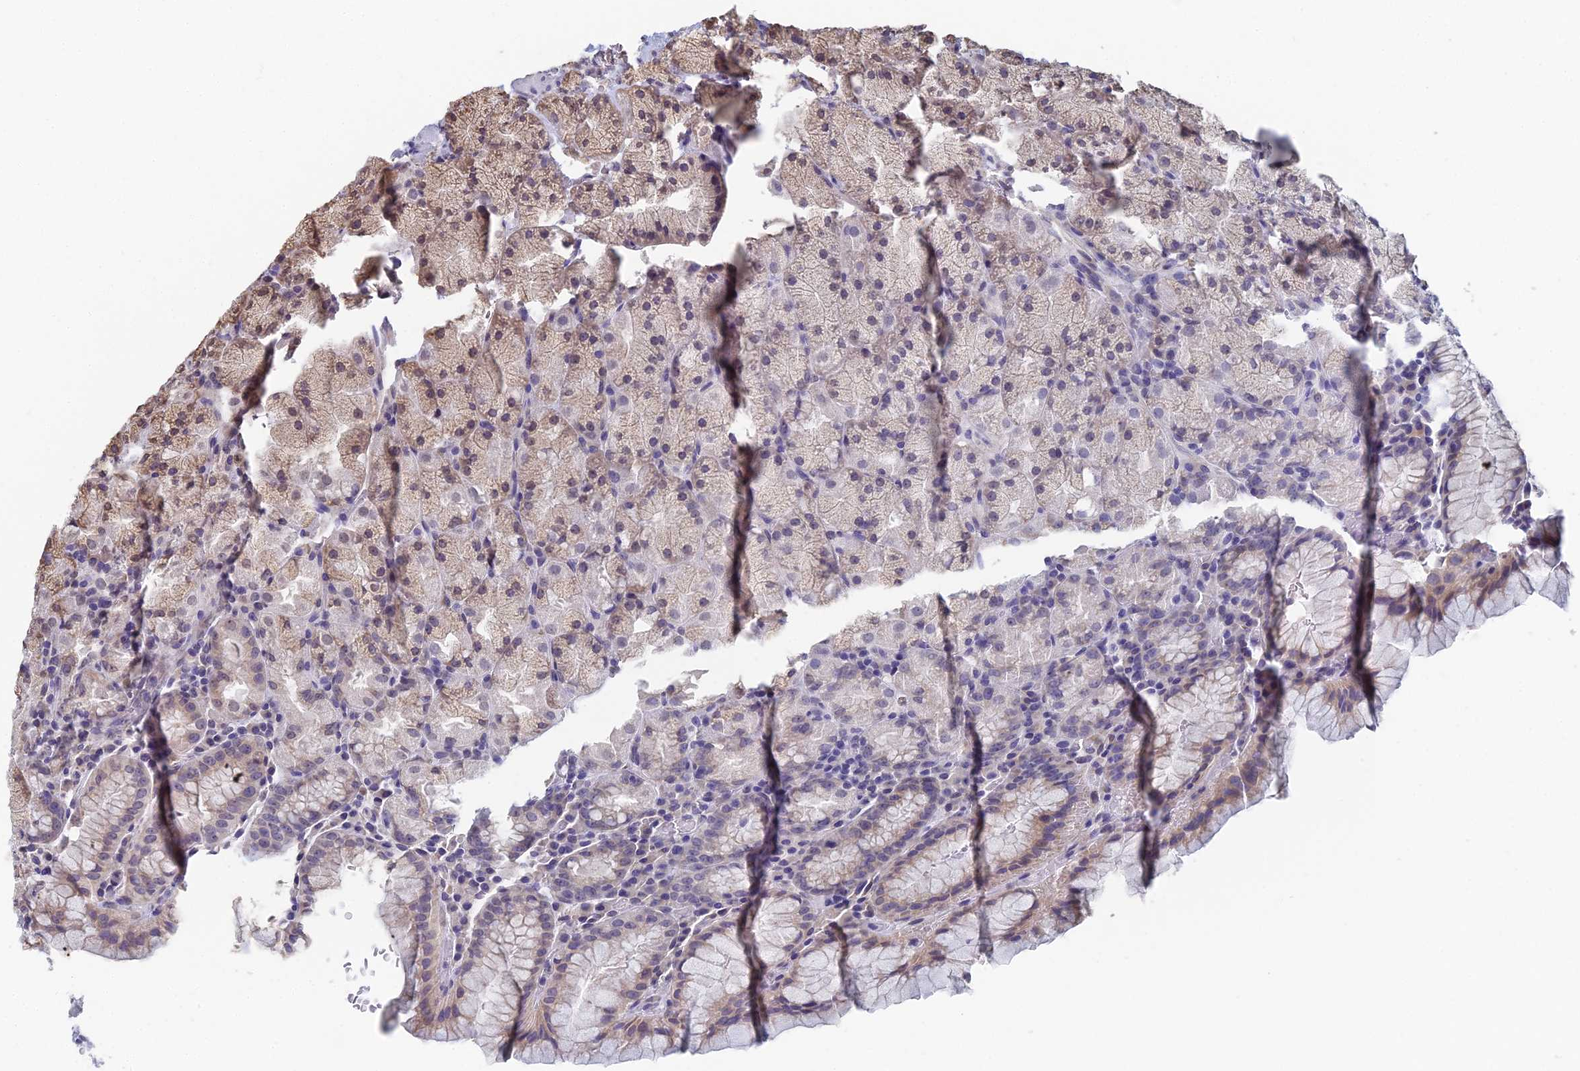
{"staining": {"intensity": "weak", "quantity": "25%-75%", "location": "cytoplasmic/membranous,nuclear"}, "tissue": "stomach", "cell_type": "Glandular cells", "image_type": "normal", "snomed": [{"axis": "morphology", "description": "Normal tissue, NOS"}, {"axis": "topography", "description": "Stomach, upper"}, {"axis": "topography", "description": "Stomach, lower"}], "caption": "Weak cytoplasmic/membranous,nuclear protein expression is identified in approximately 25%-75% of glandular cells in stomach.", "gene": "PRR22", "patient": {"sex": "male", "age": 80}}